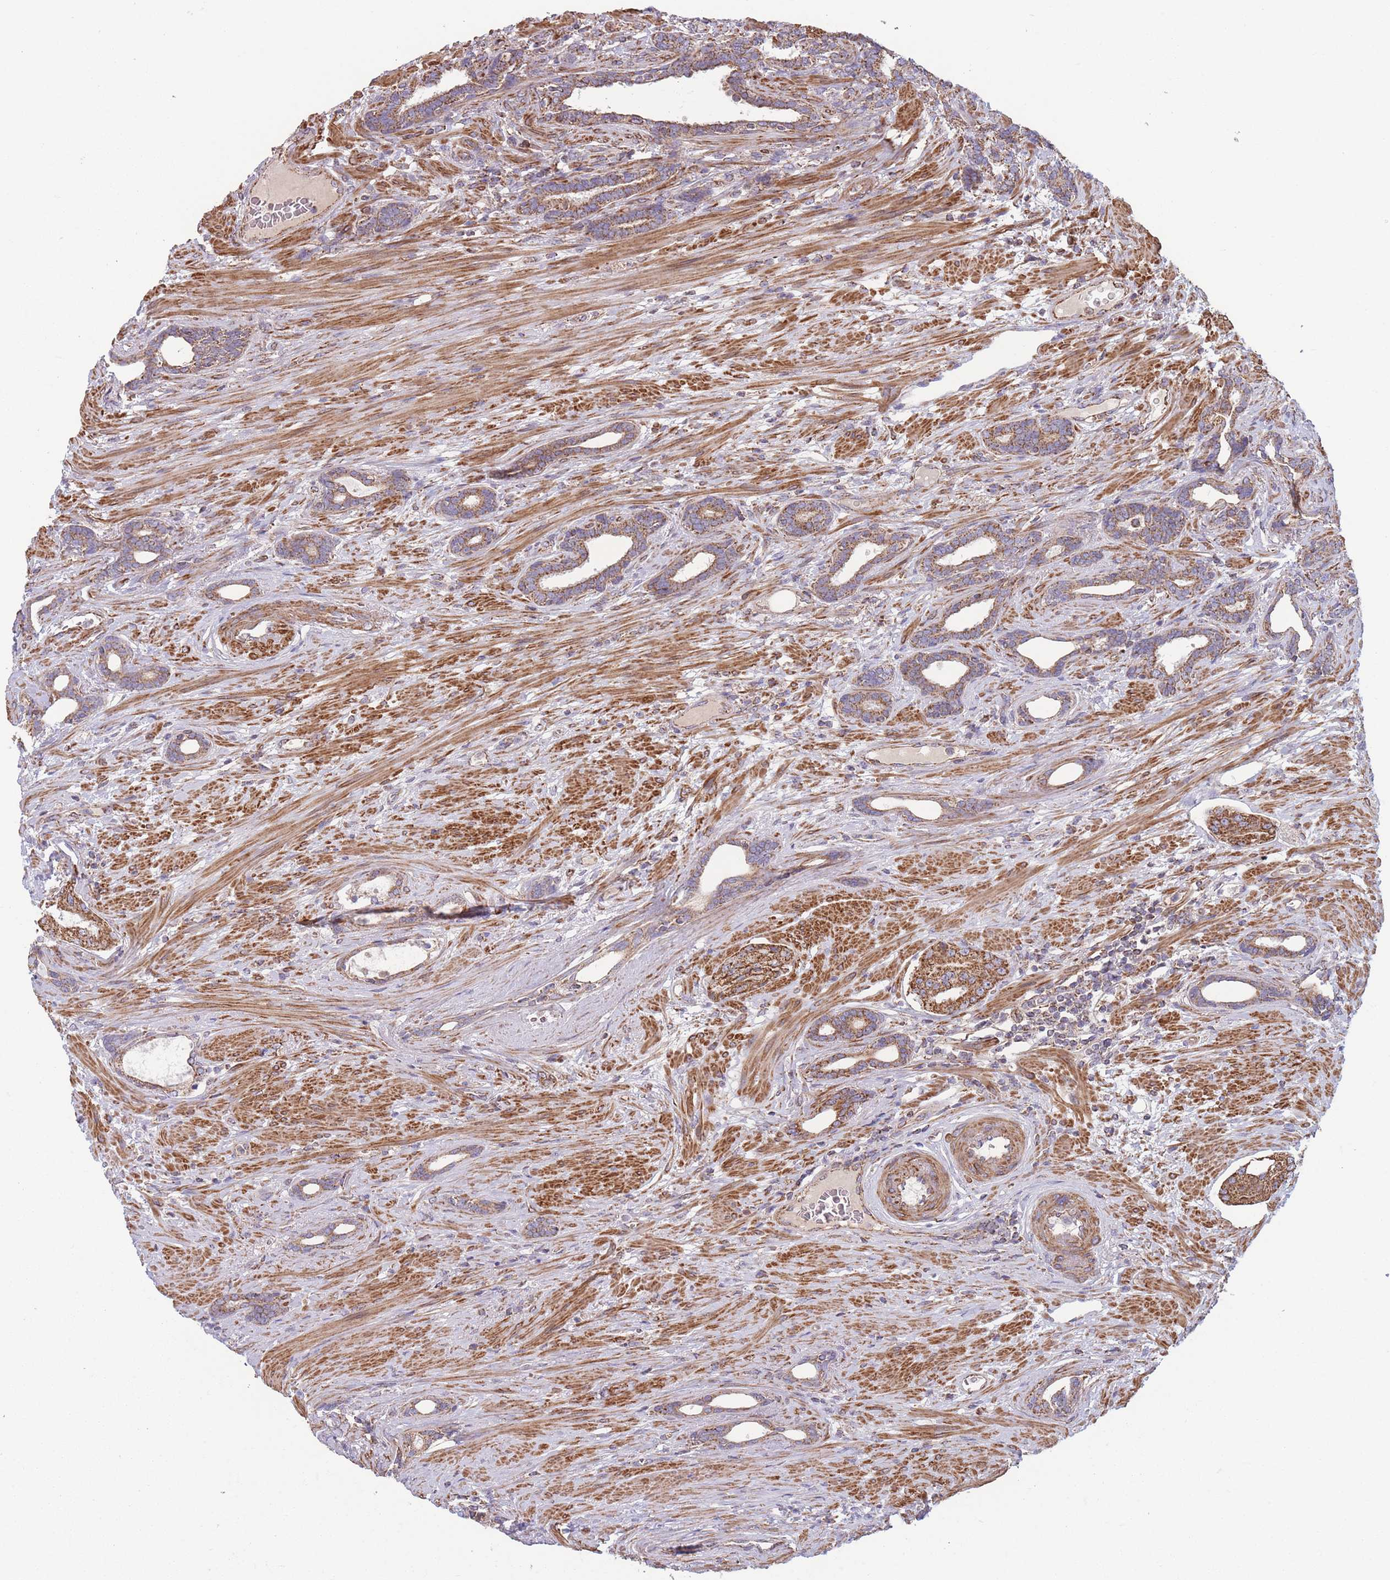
{"staining": {"intensity": "strong", "quantity": ">75%", "location": "cytoplasmic/membranous"}, "tissue": "prostate cancer", "cell_type": "Tumor cells", "image_type": "cancer", "snomed": [{"axis": "morphology", "description": "Adenocarcinoma, High grade"}, {"axis": "topography", "description": "Prostate"}], "caption": "A micrograph of human prostate cancer stained for a protein demonstrates strong cytoplasmic/membranous brown staining in tumor cells.", "gene": "KIF16B", "patient": {"sex": "male", "age": 69}}